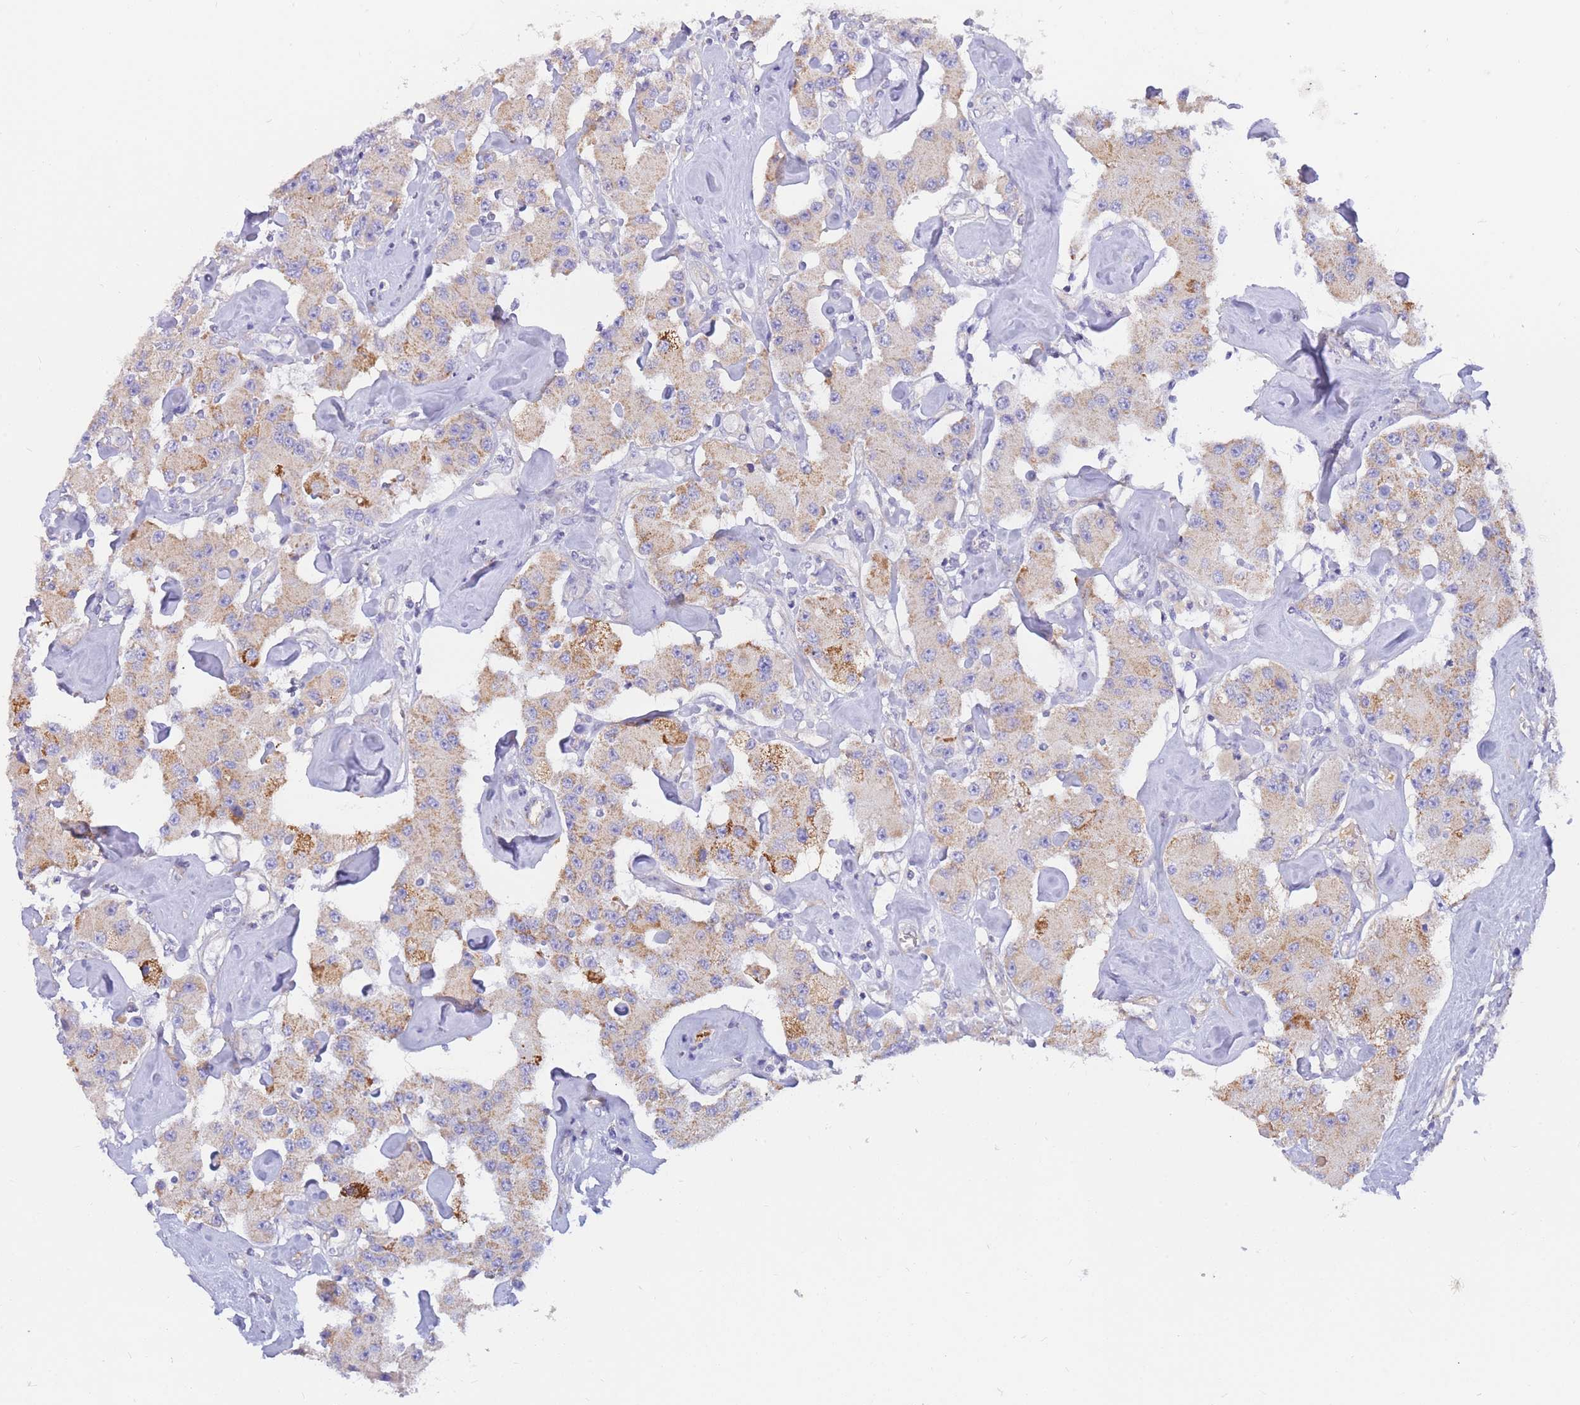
{"staining": {"intensity": "moderate", "quantity": ">75%", "location": "cytoplasmic/membranous"}, "tissue": "carcinoid", "cell_type": "Tumor cells", "image_type": "cancer", "snomed": [{"axis": "morphology", "description": "Carcinoid, malignant, NOS"}, {"axis": "topography", "description": "Pancreas"}], "caption": "Carcinoid (malignant) stained with a brown dye demonstrates moderate cytoplasmic/membranous positive positivity in about >75% of tumor cells.", "gene": "SULT1A1", "patient": {"sex": "male", "age": 41}}